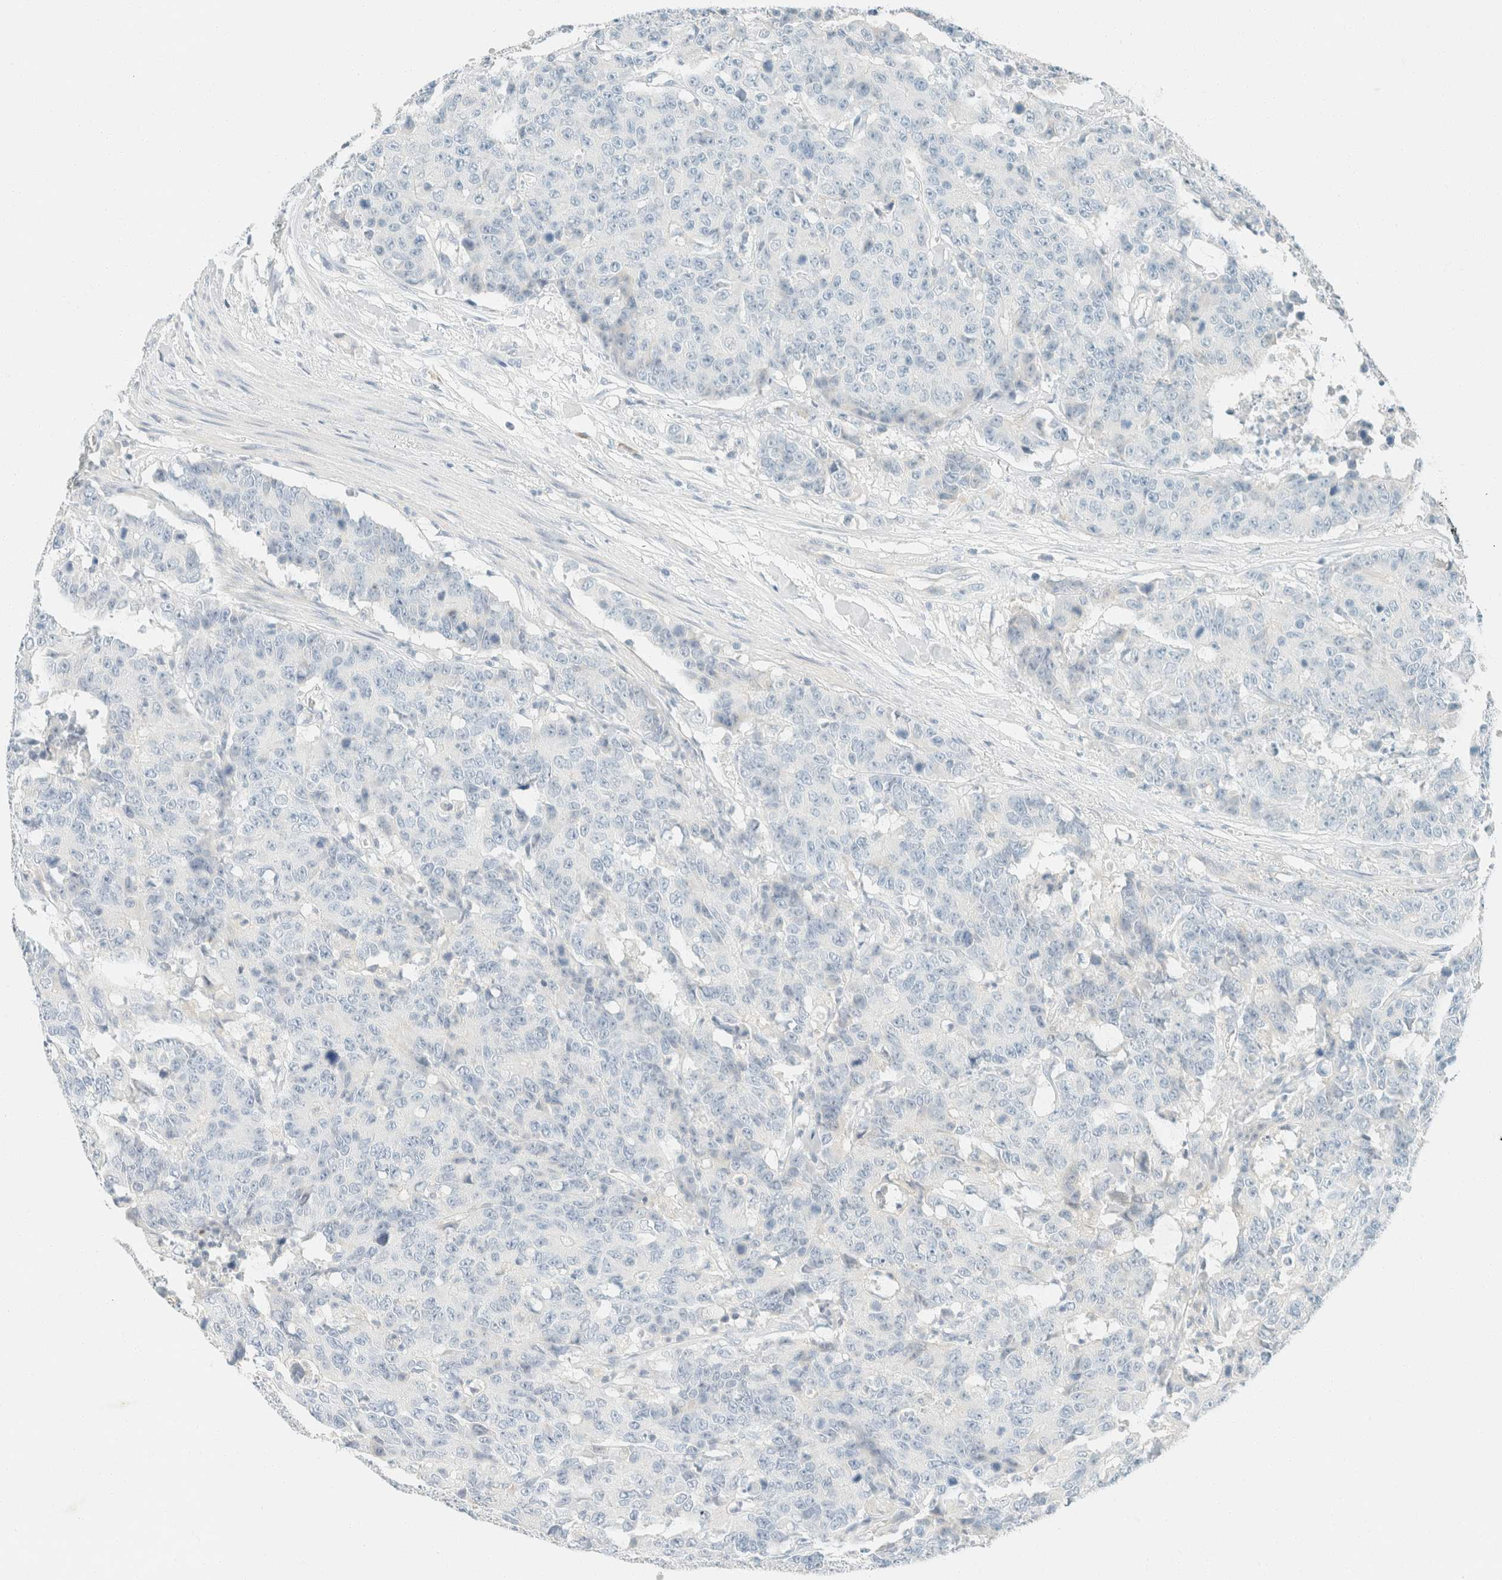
{"staining": {"intensity": "negative", "quantity": "none", "location": "none"}, "tissue": "colorectal cancer", "cell_type": "Tumor cells", "image_type": "cancer", "snomed": [{"axis": "morphology", "description": "Adenocarcinoma, NOS"}, {"axis": "topography", "description": "Colon"}], "caption": "IHC image of neoplastic tissue: human colorectal cancer (adenocarcinoma) stained with DAB exhibits no significant protein staining in tumor cells.", "gene": "GPA33", "patient": {"sex": "female", "age": 86}}